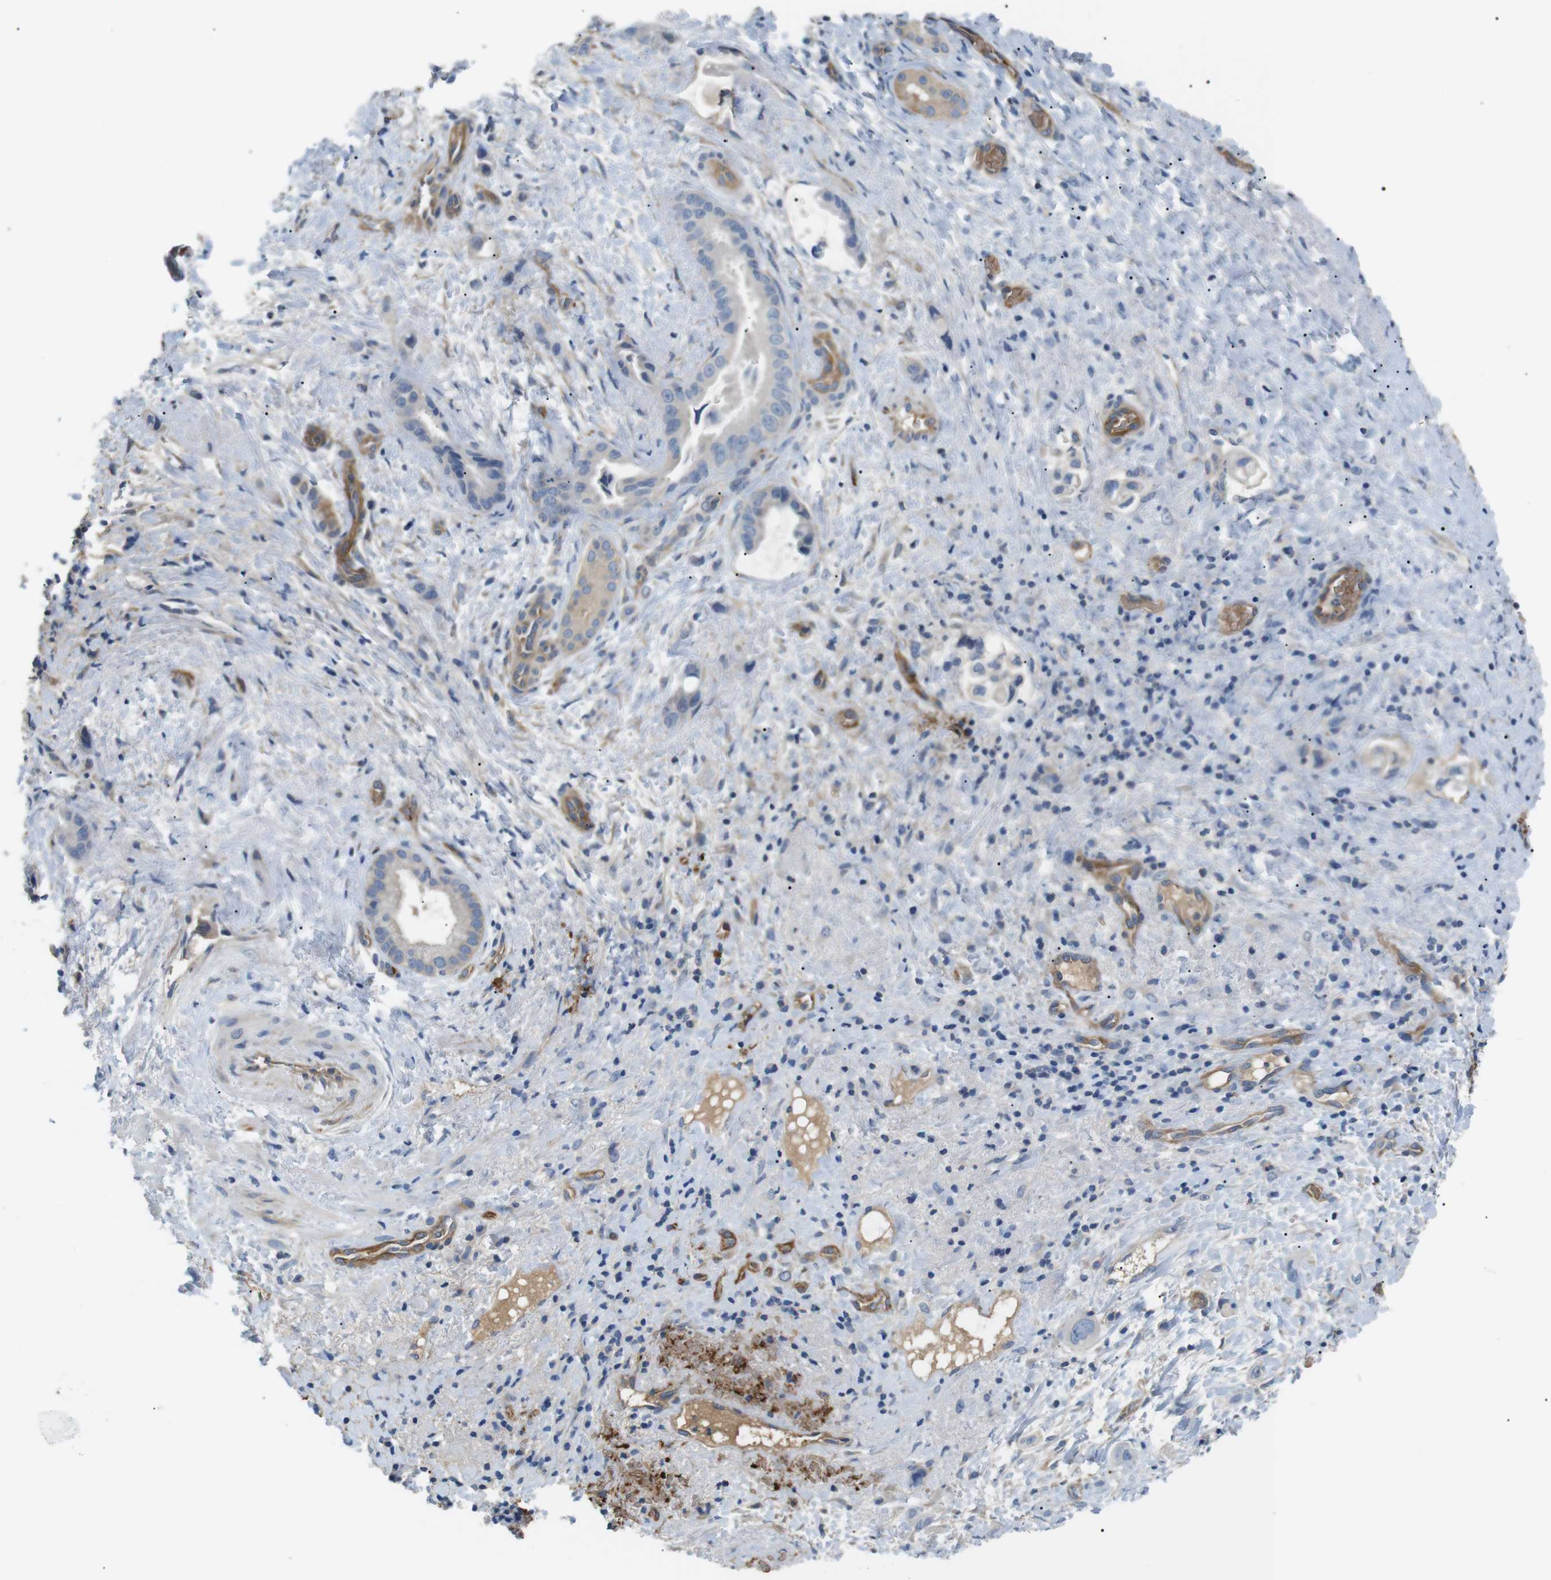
{"staining": {"intensity": "weak", "quantity": "<25%", "location": "cytoplasmic/membranous"}, "tissue": "liver cancer", "cell_type": "Tumor cells", "image_type": "cancer", "snomed": [{"axis": "morphology", "description": "Cholangiocarcinoma"}, {"axis": "topography", "description": "Liver"}], "caption": "Human liver cancer (cholangiocarcinoma) stained for a protein using immunohistochemistry (IHC) demonstrates no expression in tumor cells.", "gene": "ADCY10", "patient": {"sex": "female", "age": 65}}